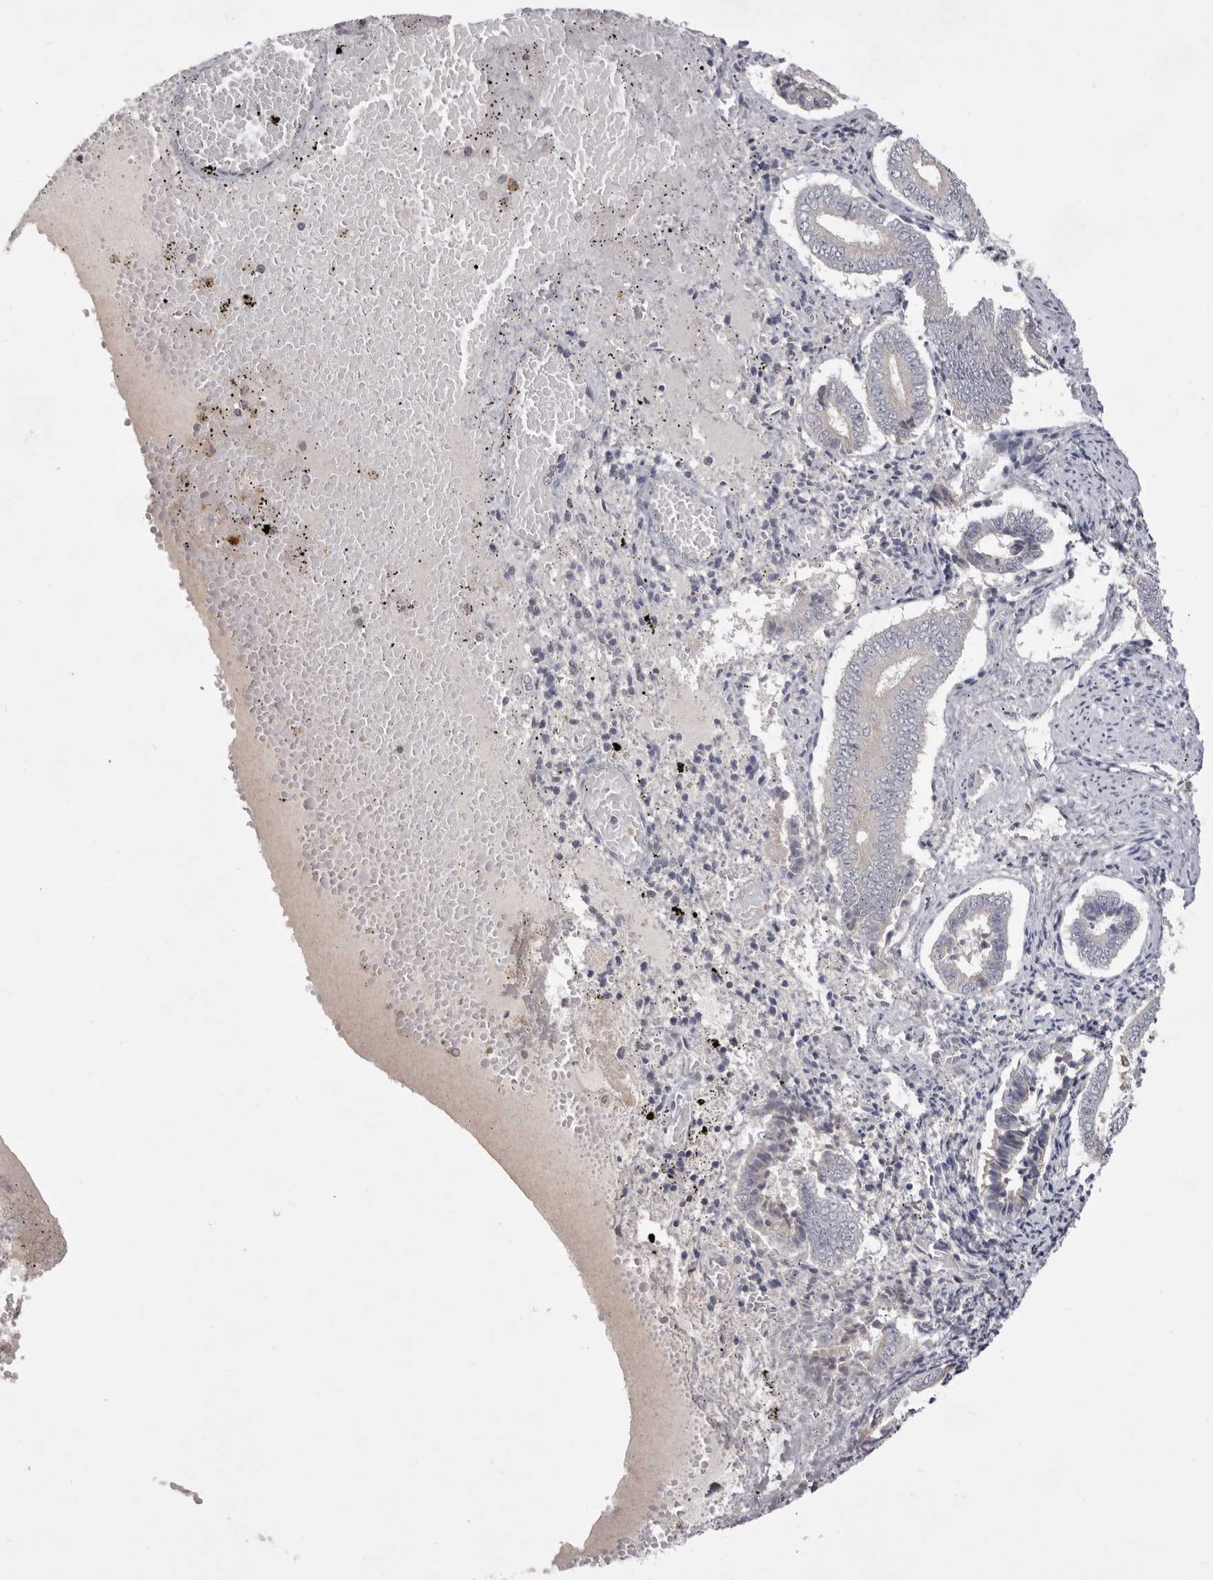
{"staining": {"intensity": "negative", "quantity": "none", "location": "none"}, "tissue": "endometrium", "cell_type": "Cells in endometrial stroma", "image_type": "normal", "snomed": [{"axis": "morphology", "description": "Normal tissue, NOS"}, {"axis": "topography", "description": "Endometrium"}], "caption": "This is an IHC photomicrograph of normal endometrium. There is no positivity in cells in endometrial stroma.", "gene": "GPR84", "patient": {"sex": "female", "age": 42}}